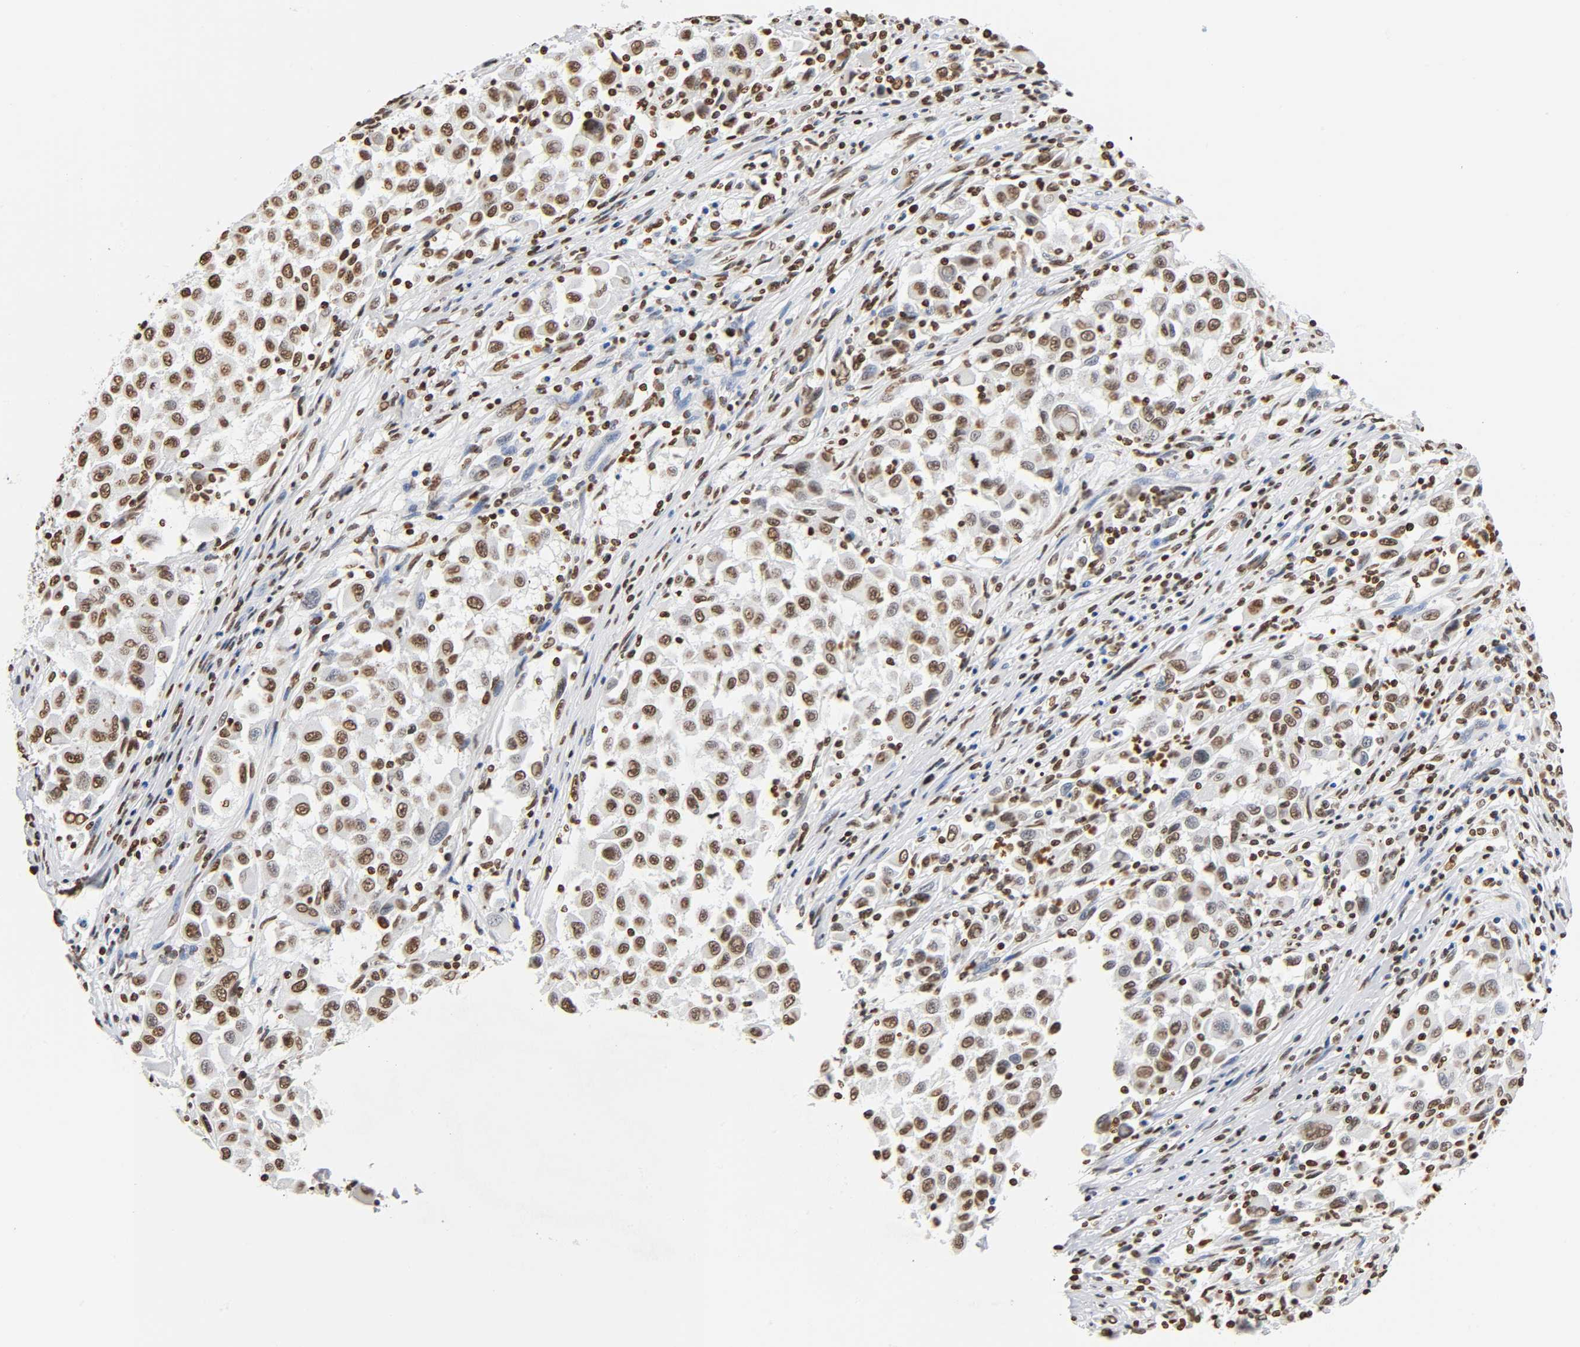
{"staining": {"intensity": "moderate", "quantity": ">75%", "location": "nuclear"}, "tissue": "melanoma", "cell_type": "Tumor cells", "image_type": "cancer", "snomed": [{"axis": "morphology", "description": "Malignant melanoma, Metastatic site"}, {"axis": "topography", "description": "Lymph node"}], "caption": "Tumor cells display medium levels of moderate nuclear expression in about >75% of cells in human melanoma.", "gene": "HOXA6", "patient": {"sex": "male", "age": 61}}